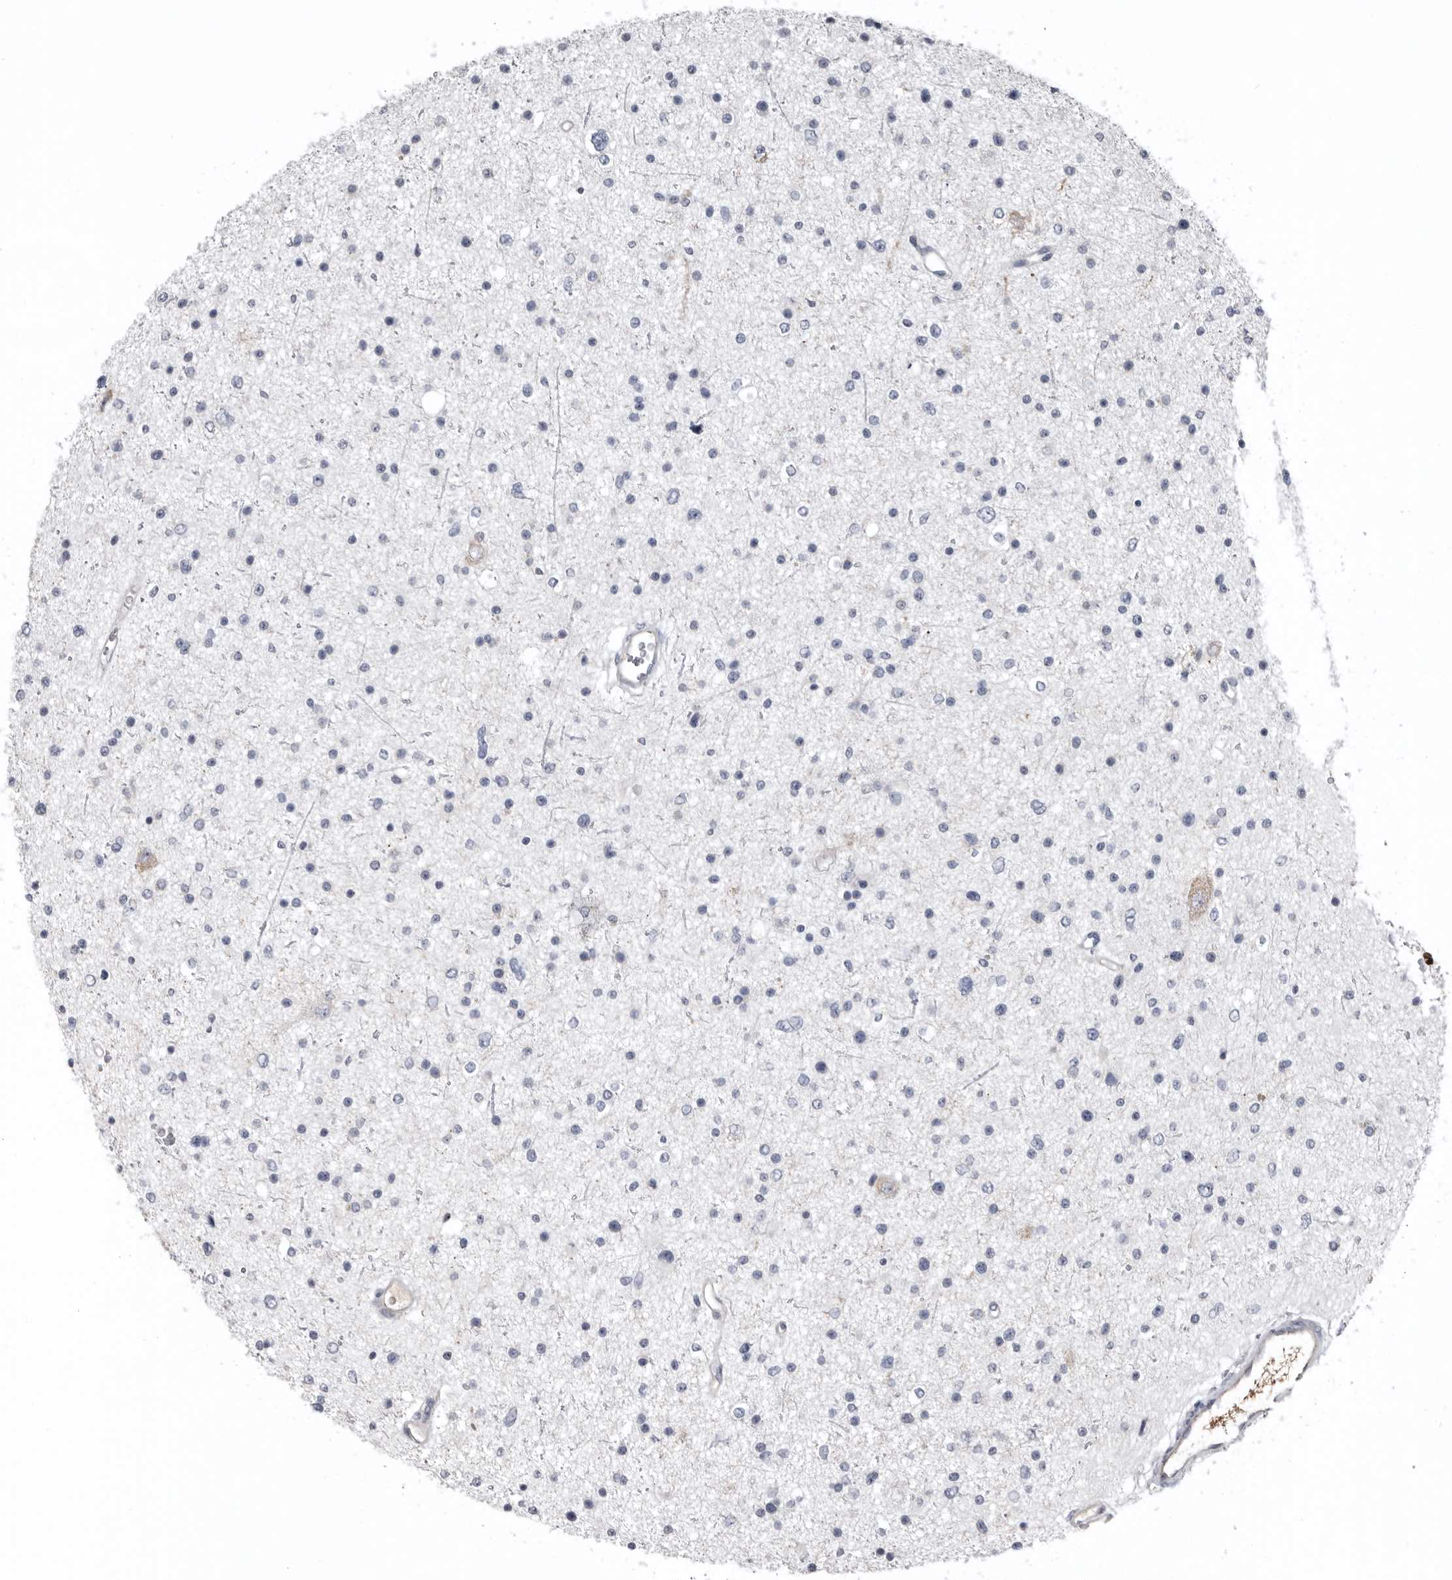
{"staining": {"intensity": "negative", "quantity": "none", "location": "none"}, "tissue": "glioma", "cell_type": "Tumor cells", "image_type": "cancer", "snomed": [{"axis": "morphology", "description": "Glioma, malignant, Low grade"}, {"axis": "topography", "description": "Brain"}], "caption": "The immunohistochemistry (IHC) histopathology image has no significant staining in tumor cells of glioma tissue.", "gene": "ZNF114", "patient": {"sex": "female", "age": 37}}